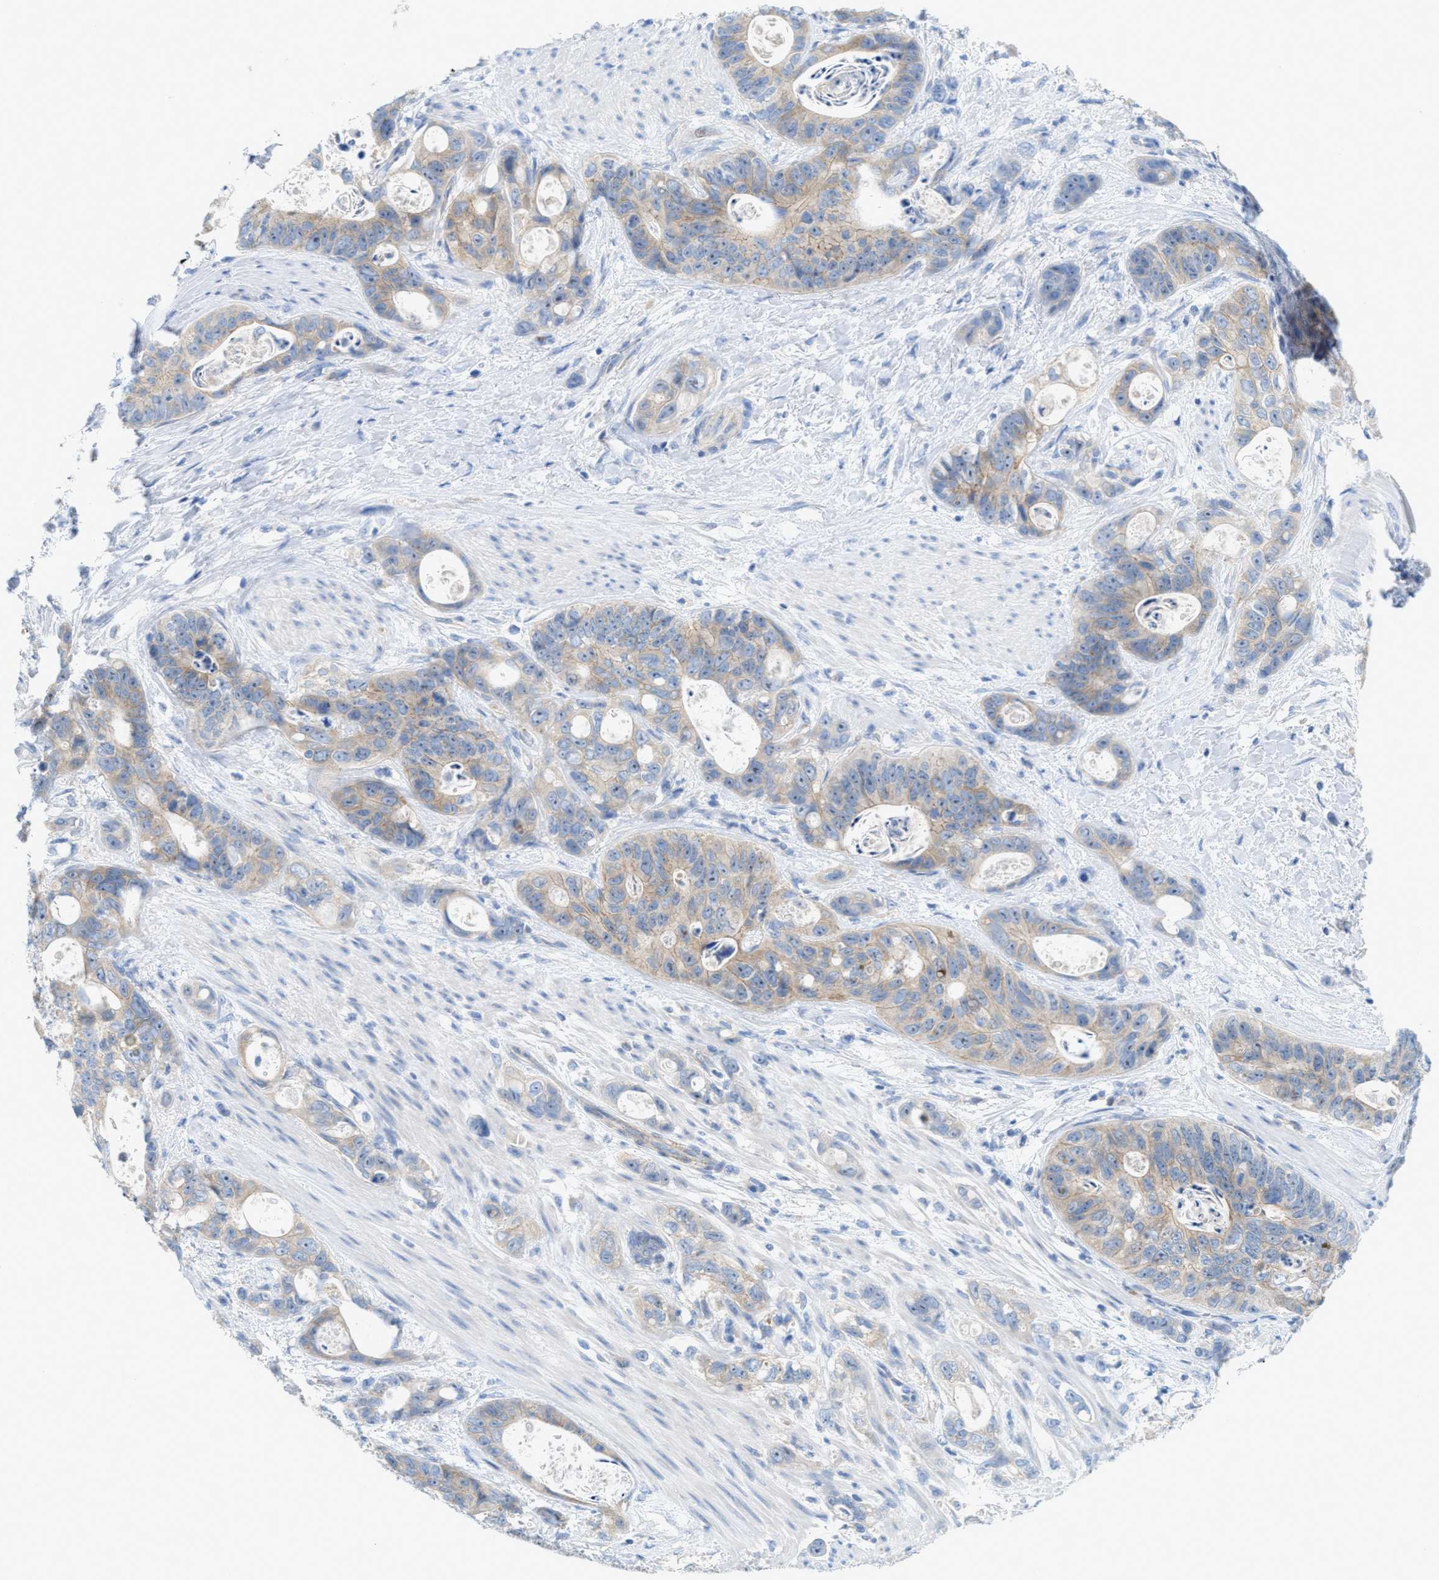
{"staining": {"intensity": "weak", "quantity": ">75%", "location": "cytoplasmic/membranous"}, "tissue": "stomach cancer", "cell_type": "Tumor cells", "image_type": "cancer", "snomed": [{"axis": "morphology", "description": "Normal tissue, NOS"}, {"axis": "morphology", "description": "Adenocarcinoma, NOS"}, {"axis": "topography", "description": "Stomach"}], "caption": "Human stomach adenocarcinoma stained for a protein (brown) demonstrates weak cytoplasmic/membranous positive expression in about >75% of tumor cells.", "gene": "CMTM1", "patient": {"sex": "female", "age": 89}}